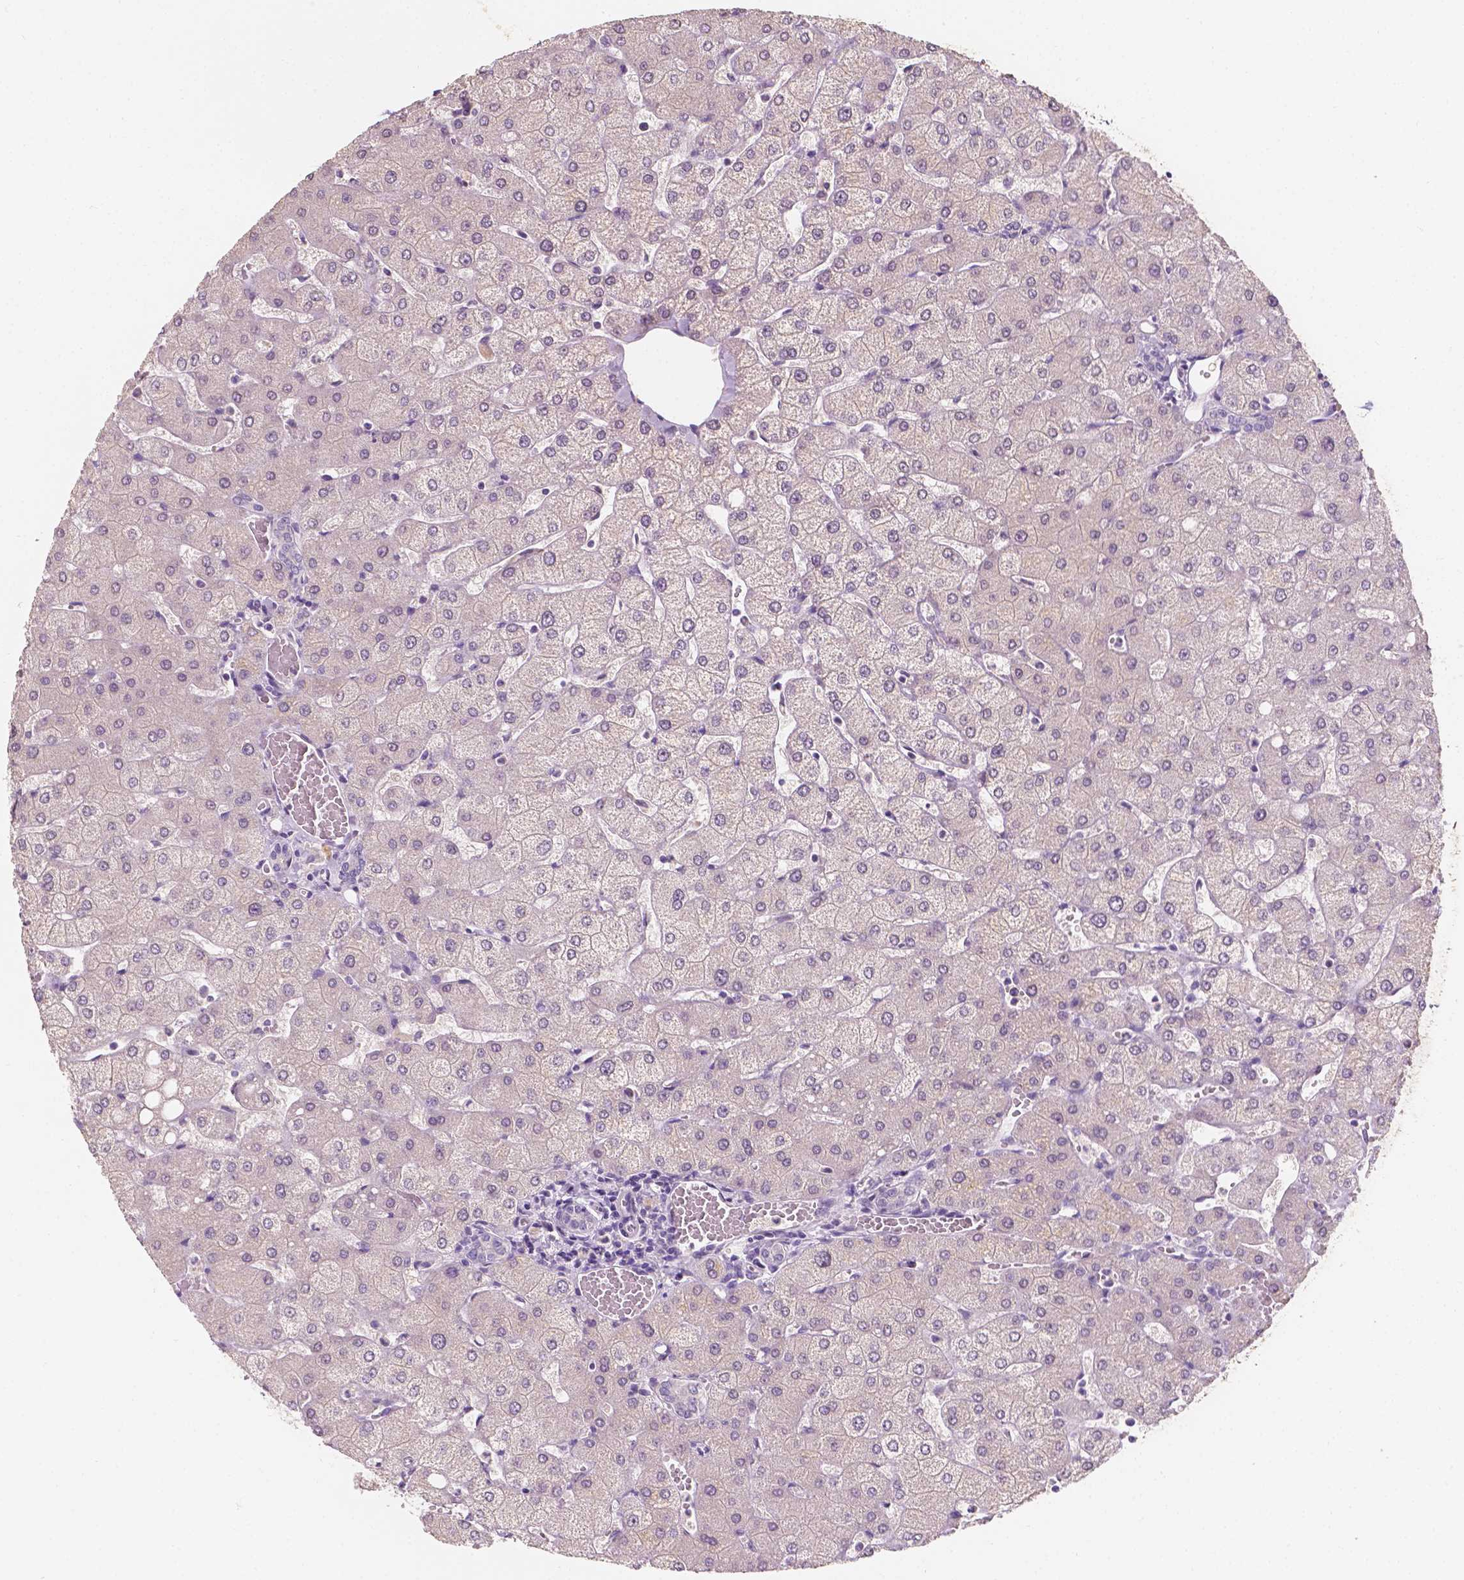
{"staining": {"intensity": "negative", "quantity": "none", "location": "none"}, "tissue": "liver", "cell_type": "Cholangiocytes", "image_type": "normal", "snomed": [{"axis": "morphology", "description": "Normal tissue, NOS"}, {"axis": "topography", "description": "Liver"}], "caption": "An immunohistochemistry (IHC) micrograph of normal liver is shown. There is no staining in cholangiocytes of liver. The staining was performed using DAB (3,3'-diaminobenzidine) to visualize the protein expression in brown, while the nuclei were stained in blue with hematoxylin (Magnification: 20x).", "gene": "TAL1", "patient": {"sex": "female", "age": 54}}